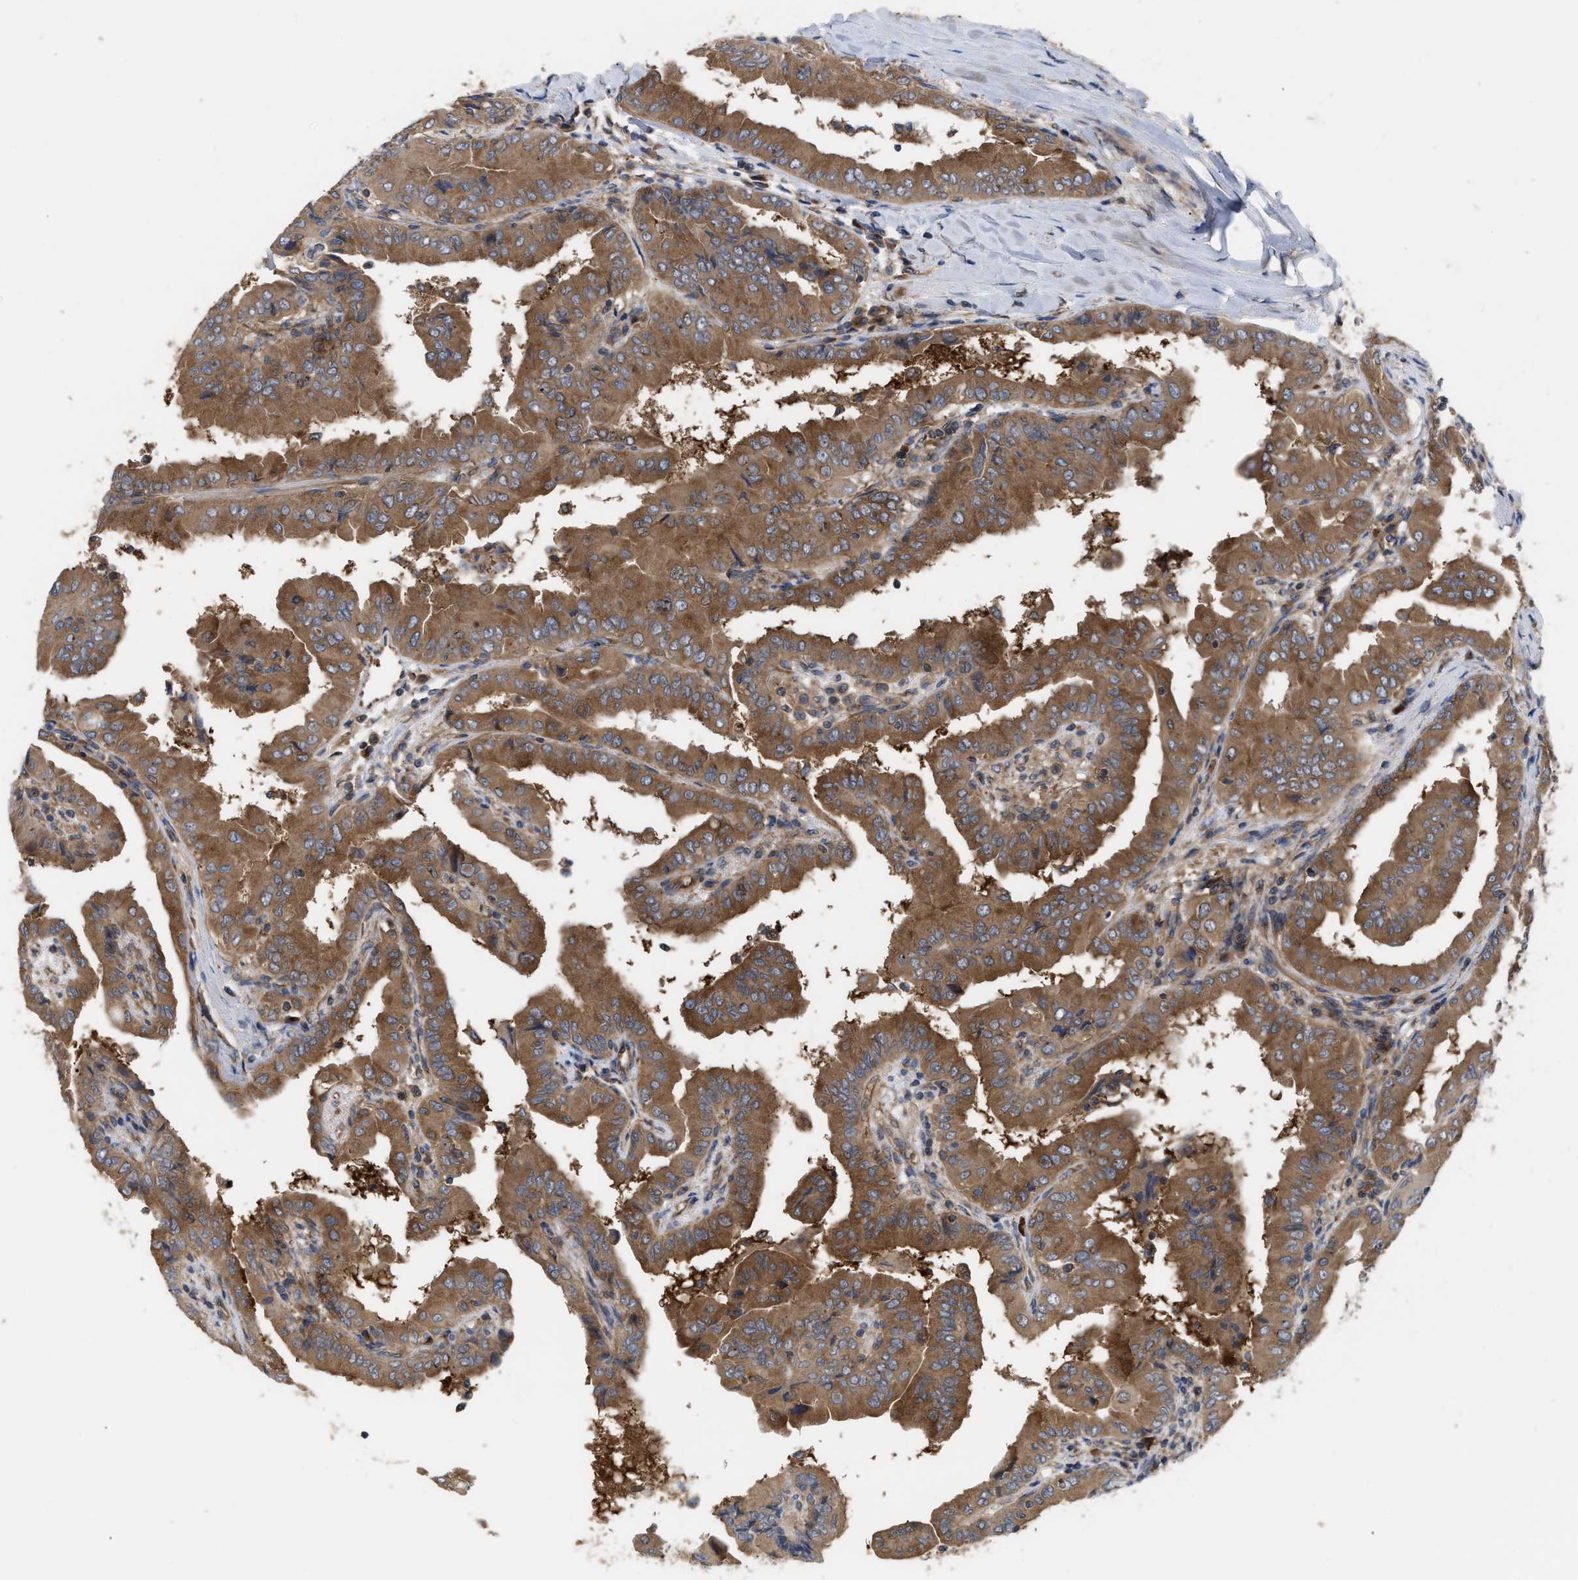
{"staining": {"intensity": "moderate", "quantity": ">75%", "location": "cytoplasmic/membranous"}, "tissue": "thyroid cancer", "cell_type": "Tumor cells", "image_type": "cancer", "snomed": [{"axis": "morphology", "description": "Papillary adenocarcinoma, NOS"}, {"axis": "topography", "description": "Thyroid gland"}], "caption": "A brown stain labels moderate cytoplasmic/membranous staining of a protein in human papillary adenocarcinoma (thyroid) tumor cells. (DAB = brown stain, brightfield microscopy at high magnification).", "gene": "LAPTM4B", "patient": {"sex": "male", "age": 33}}